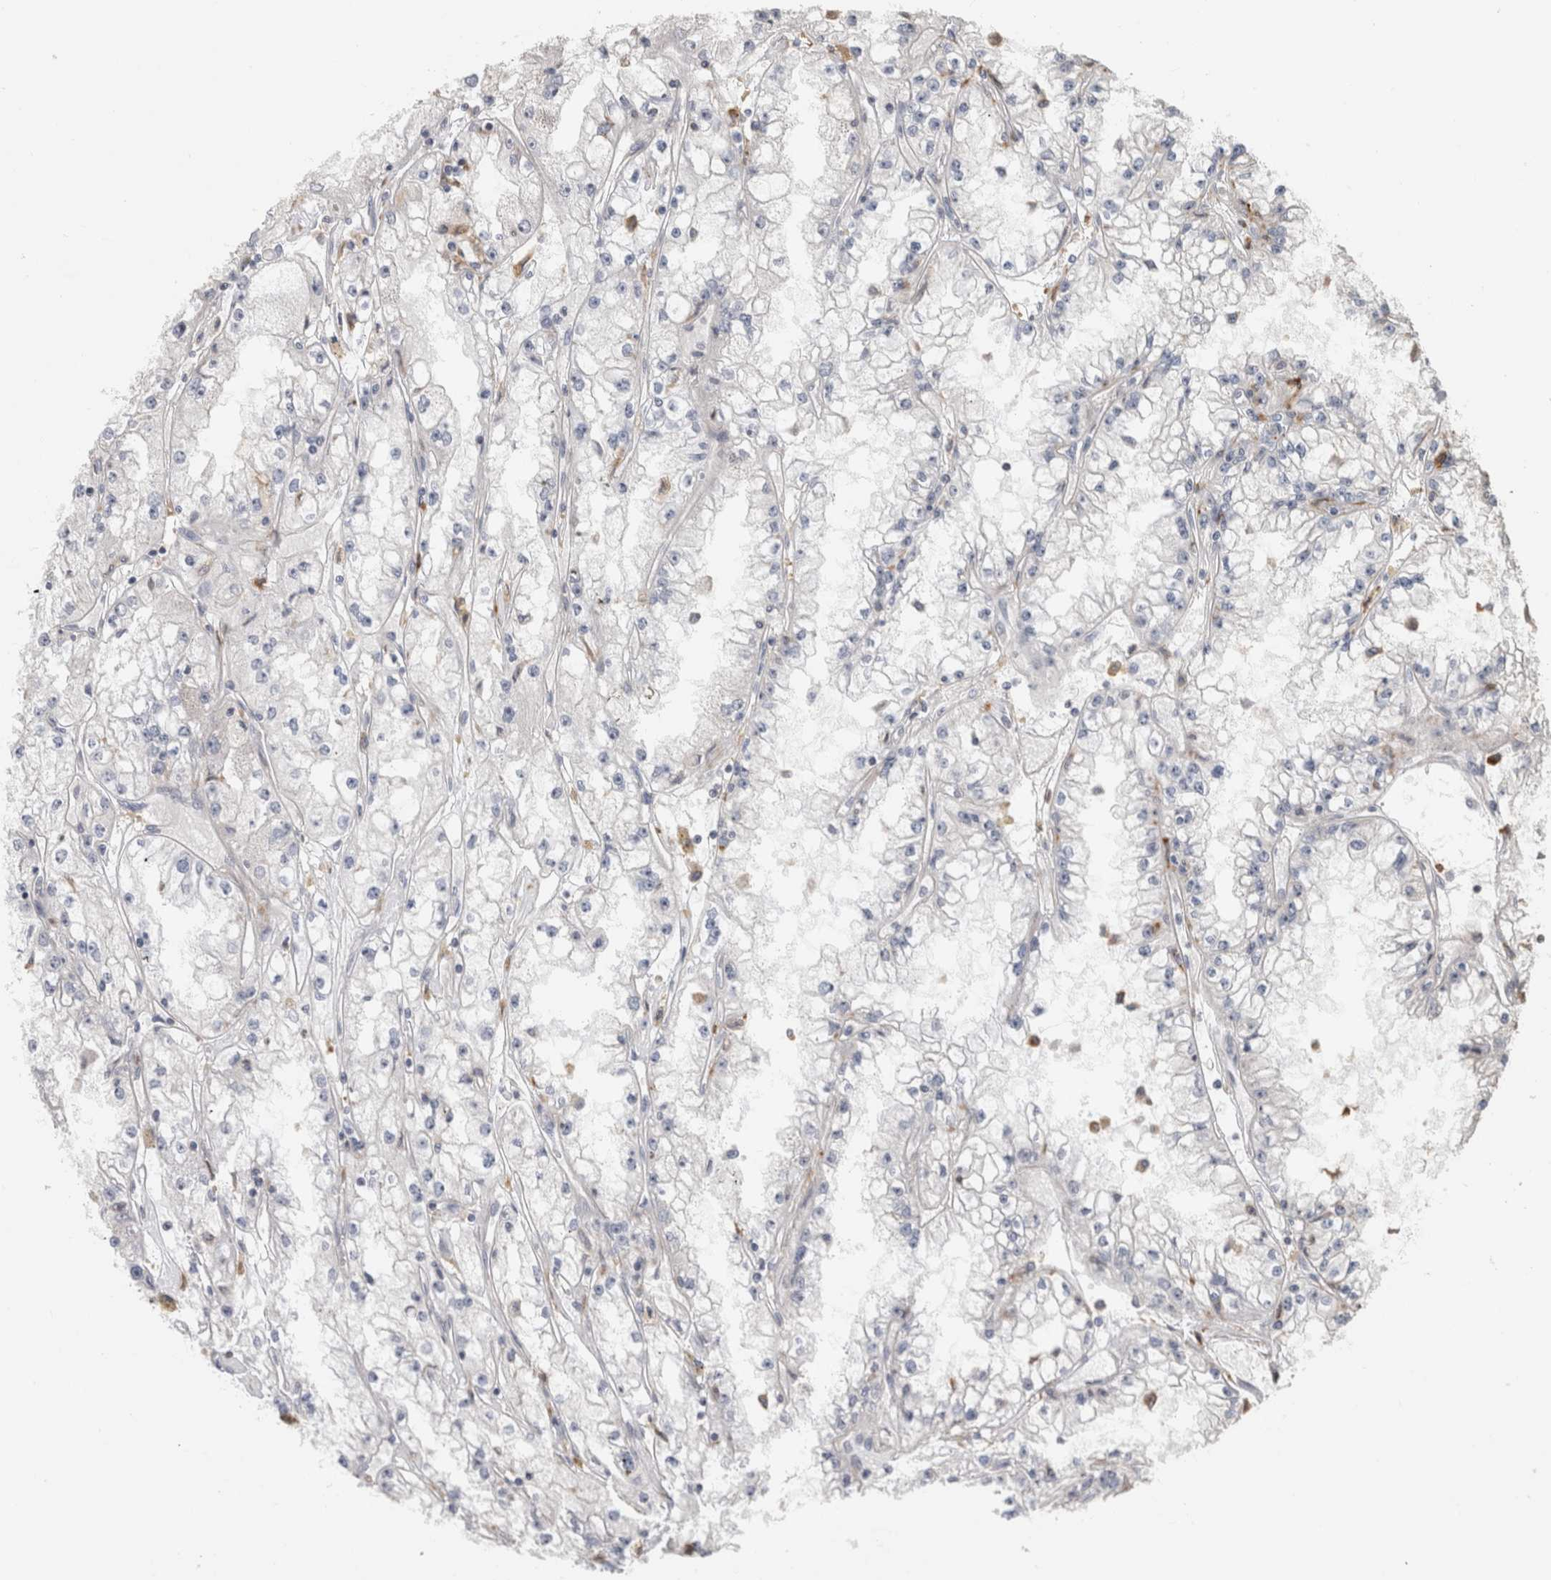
{"staining": {"intensity": "negative", "quantity": "none", "location": "none"}, "tissue": "renal cancer", "cell_type": "Tumor cells", "image_type": "cancer", "snomed": [{"axis": "morphology", "description": "Adenocarcinoma, NOS"}, {"axis": "topography", "description": "Kidney"}], "caption": "DAB immunohistochemical staining of human renal cancer (adenocarcinoma) reveals no significant staining in tumor cells. (DAB immunohistochemistry (IHC) with hematoxylin counter stain).", "gene": "CLIP1", "patient": {"sex": "male", "age": 56}}